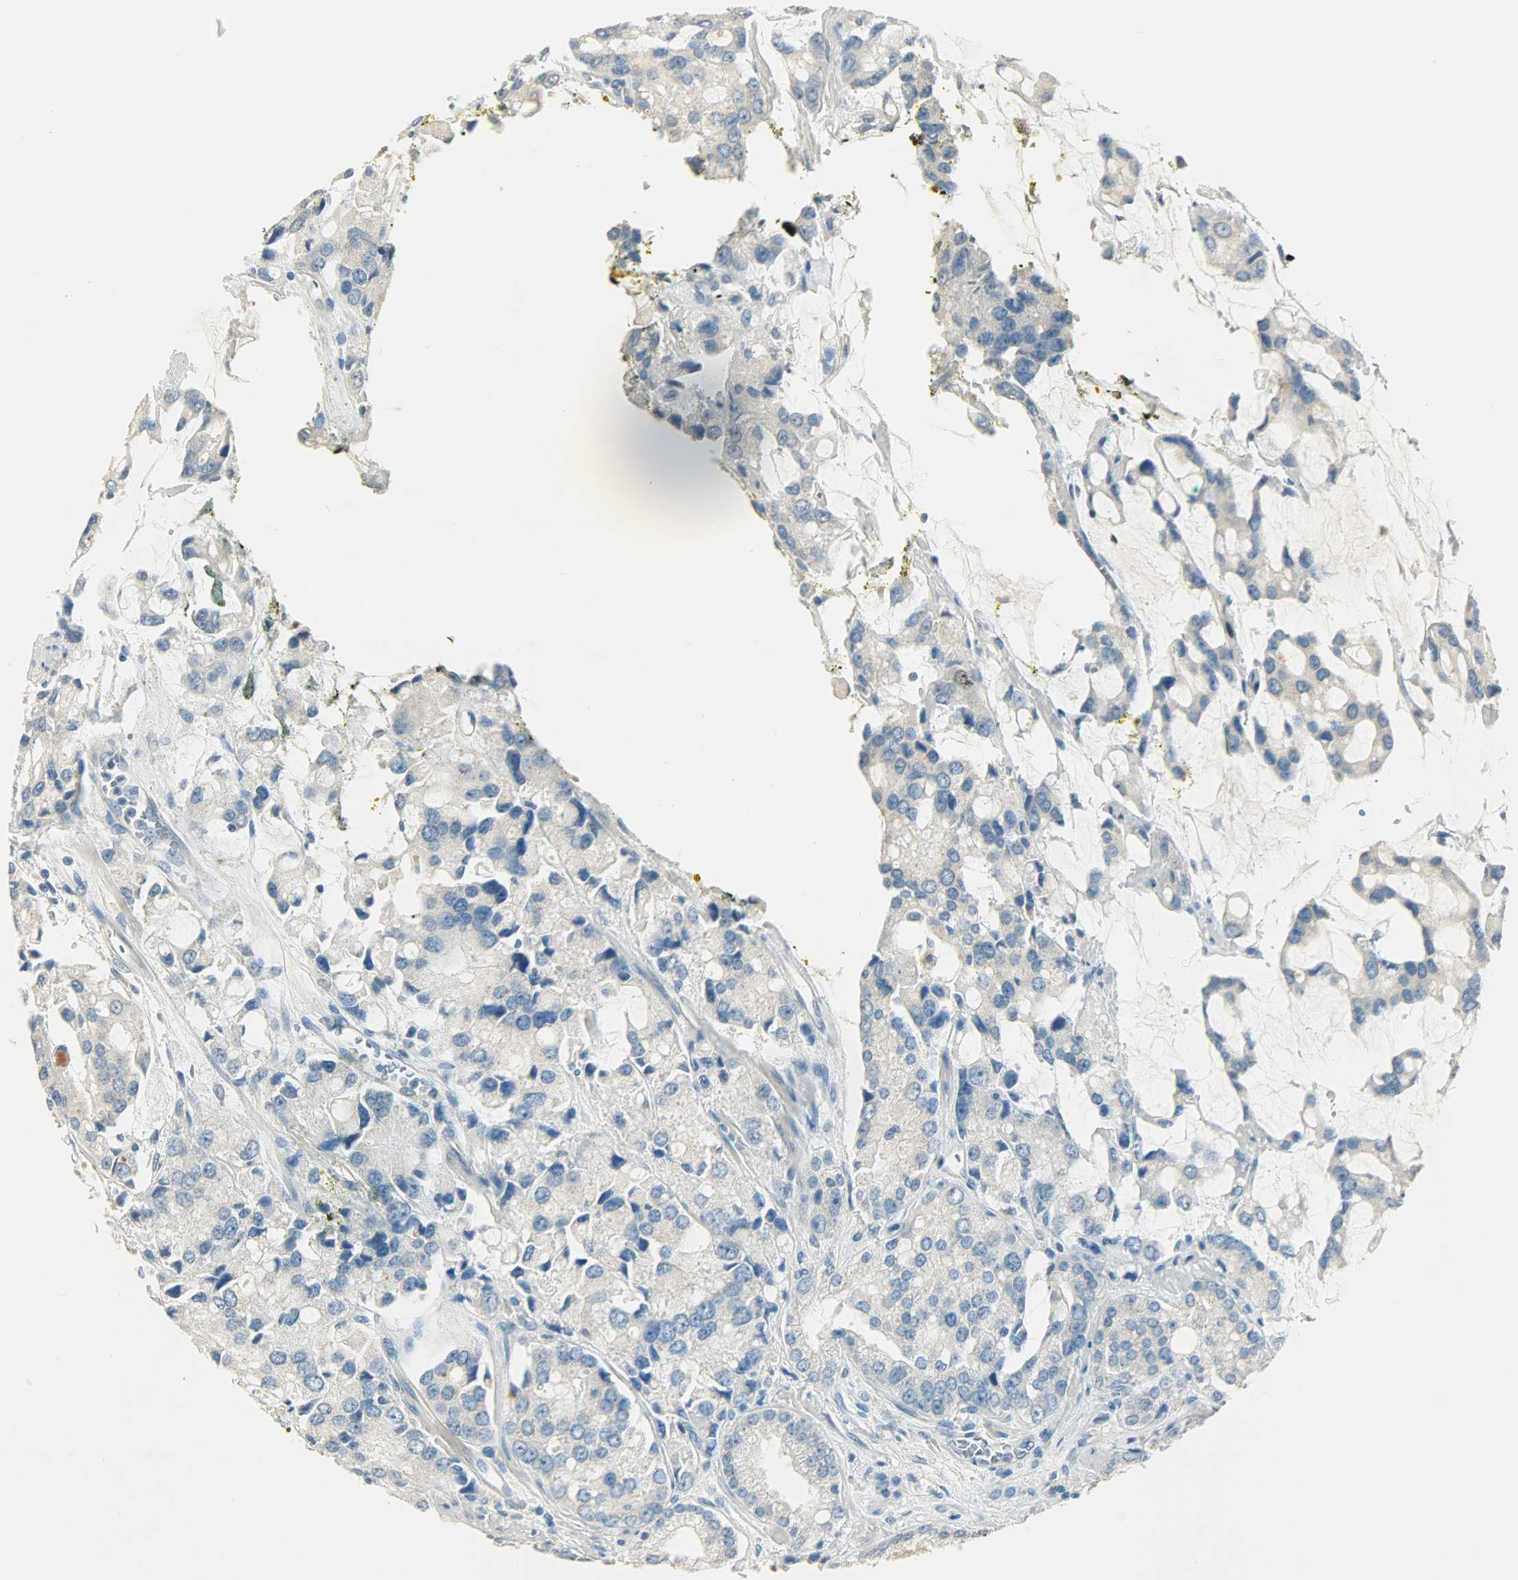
{"staining": {"intensity": "negative", "quantity": "none", "location": "none"}, "tissue": "prostate cancer", "cell_type": "Tumor cells", "image_type": "cancer", "snomed": [{"axis": "morphology", "description": "Adenocarcinoma, High grade"}, {"axis": "topography", "description": "Prostate"}], "caption": "There is no significant staining in tumor cells of prostate adenocarcinoma (high-grade). (Stains: DAB (3,3'-diaminobenzidine) immunohistochemistry (IHC) with hematoxylin counter stain, Microscopy: brightfield microscopy at high magnification).", "gene": "TPX2", "patient": {"sex": "male", "age": 67}}